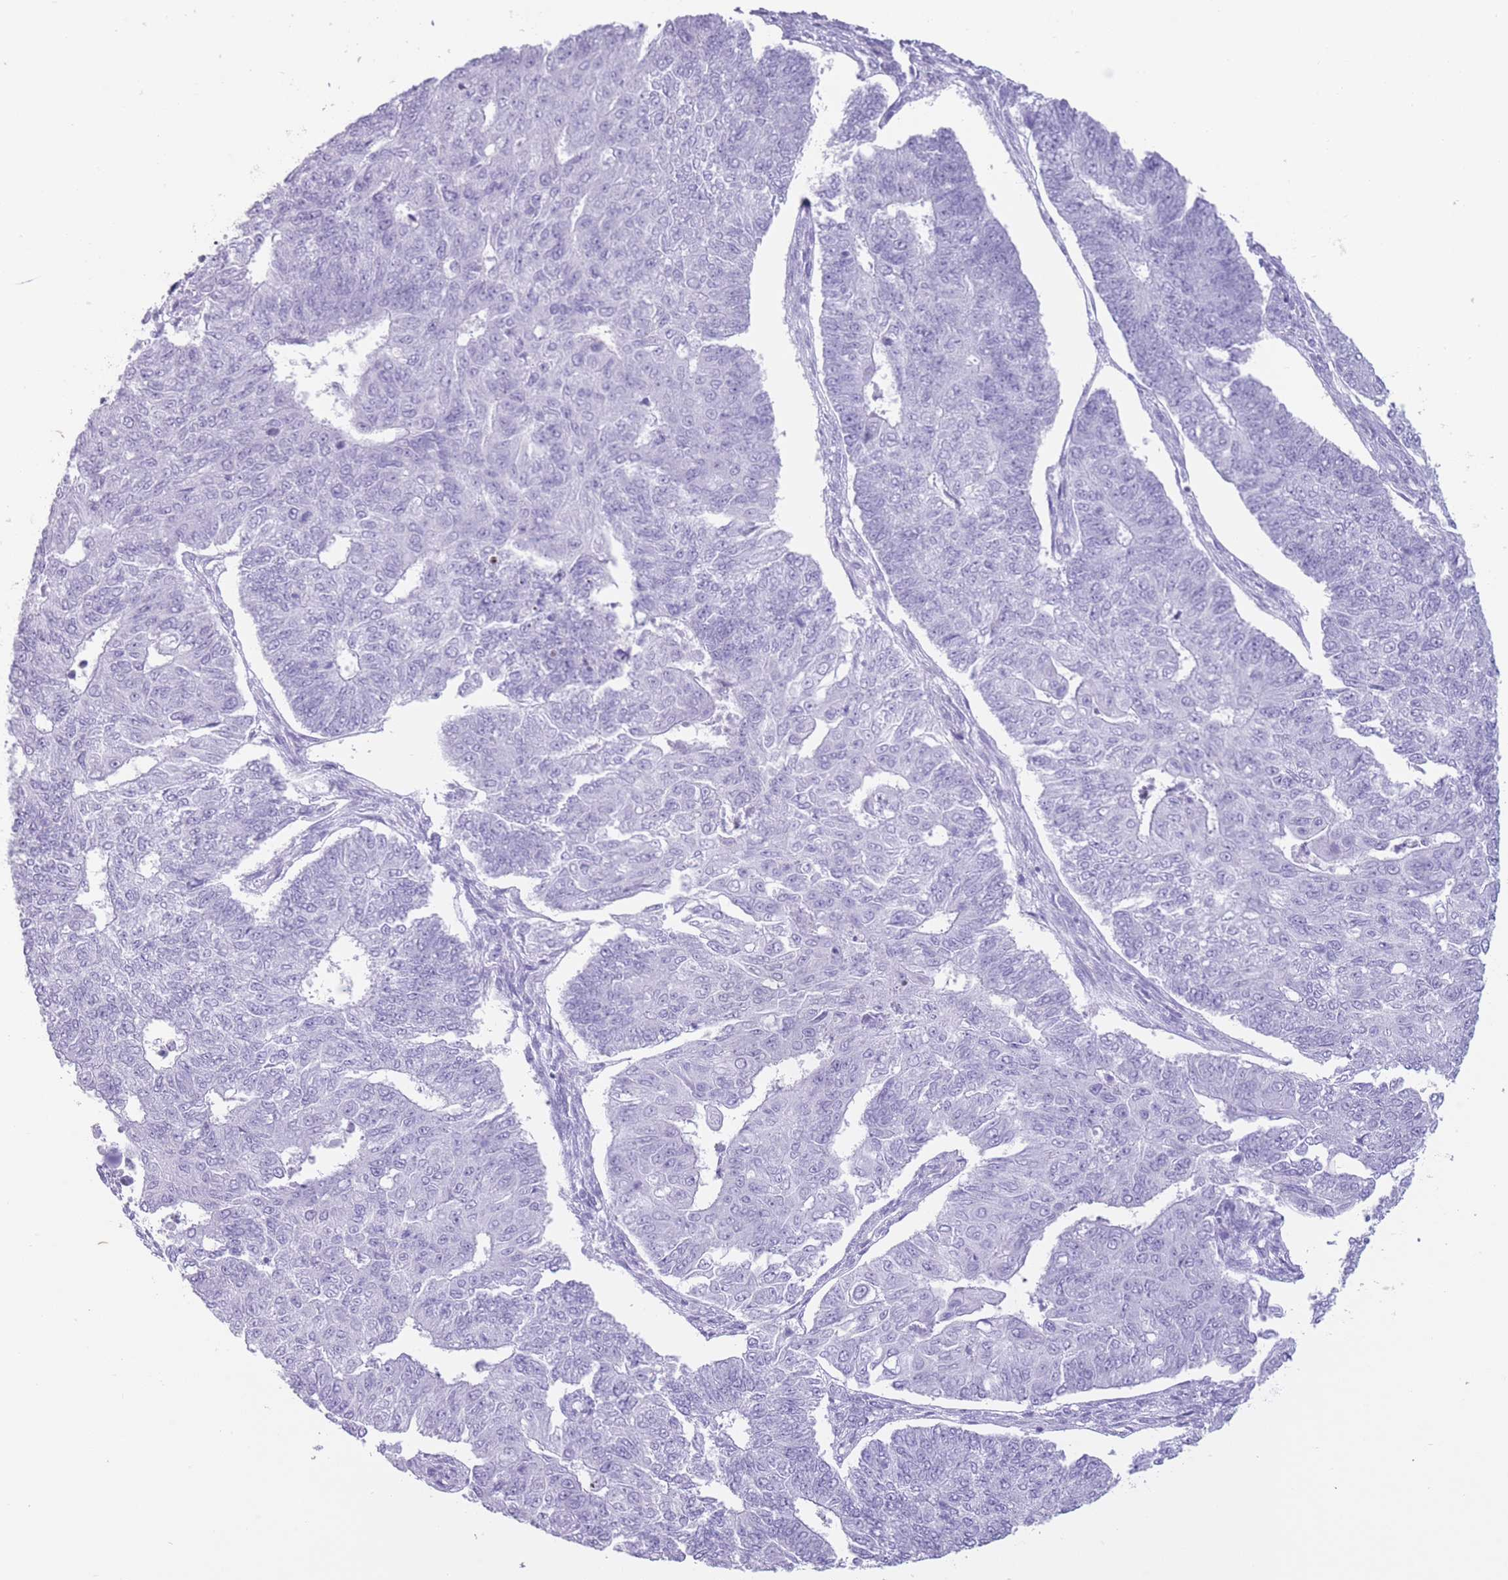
{"staining": {"intensity": "negative", "quantity": "none", "location": "none"}, "tissue": "endometrial cancer", "cell_type": "Tumor cells", "image_type": "cancer", "snomed": [{"axis": "morphology", "description": "Adenocarcinoma, NOS"}, {"axis": "topography", "description": "Endometrium"}], "caption": "Immunohistochemistry of adenocarcinoma (endometrial) shows no positivity in tumor cells.", "gene": "OR4F21", "patient": {"sex": "female", "age": 32}}